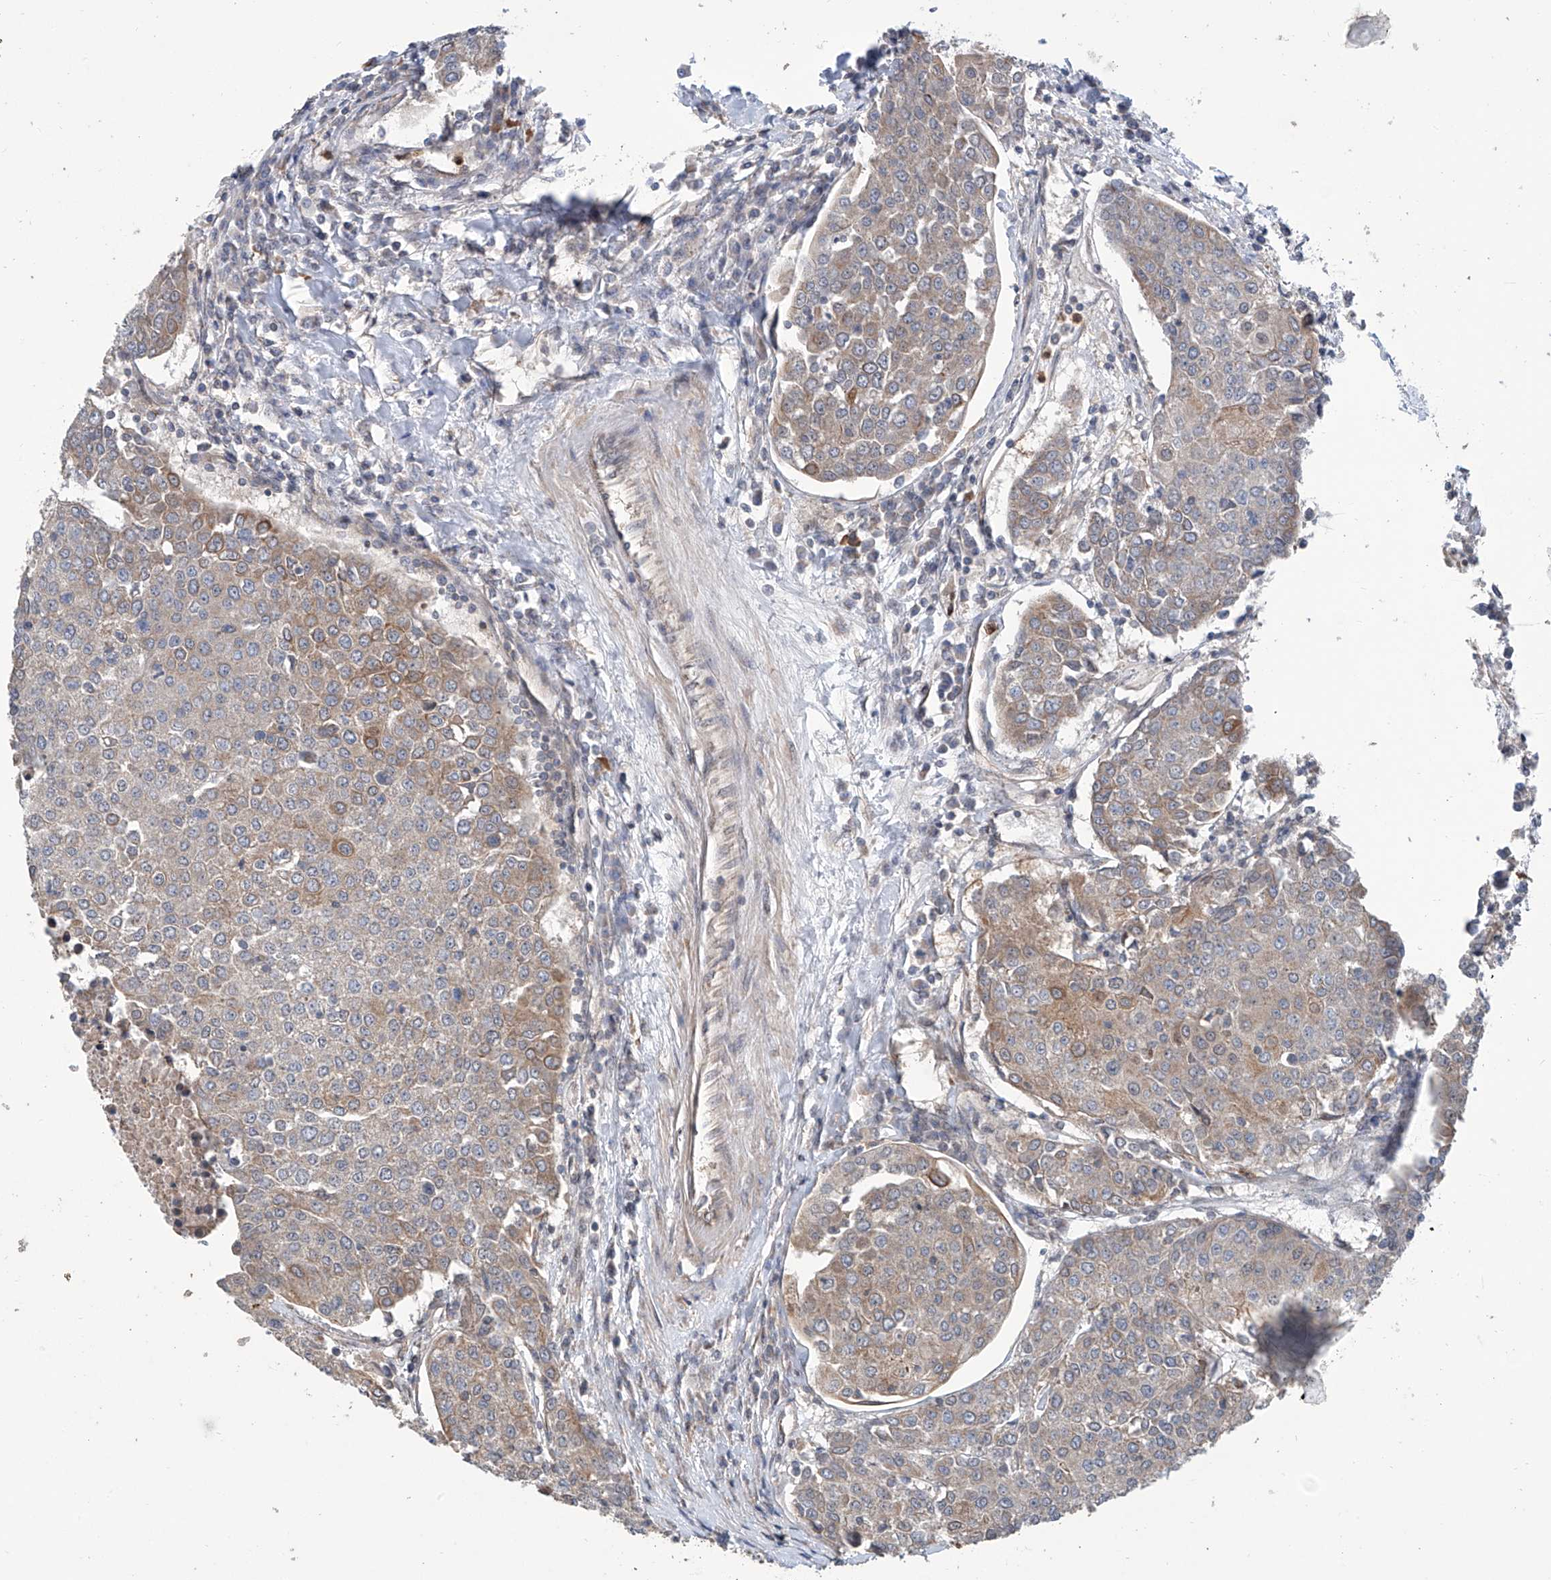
{"staining": {"intensity": "weak", "quantity": "25%-75%", "location": "cytoplasmic/membranous"}, "tissue": "urothelial cancer", "cell_type": "Tumor cells", "image_type": "cancer", "snomed": [{"axis": "morphology", "description": "Urothelial carcinoma, High grade"}, {"axis": "topography", "description": "Urinary bladder"}], "caption": "This is a micrograph of IHC staining of high-grade urothelial carcinoma, which shows weak staining in the cytoplasmic/membranous of tumor cells.", "gene": "EIF2D", "patient": {"sex": "female", "age": 85}}